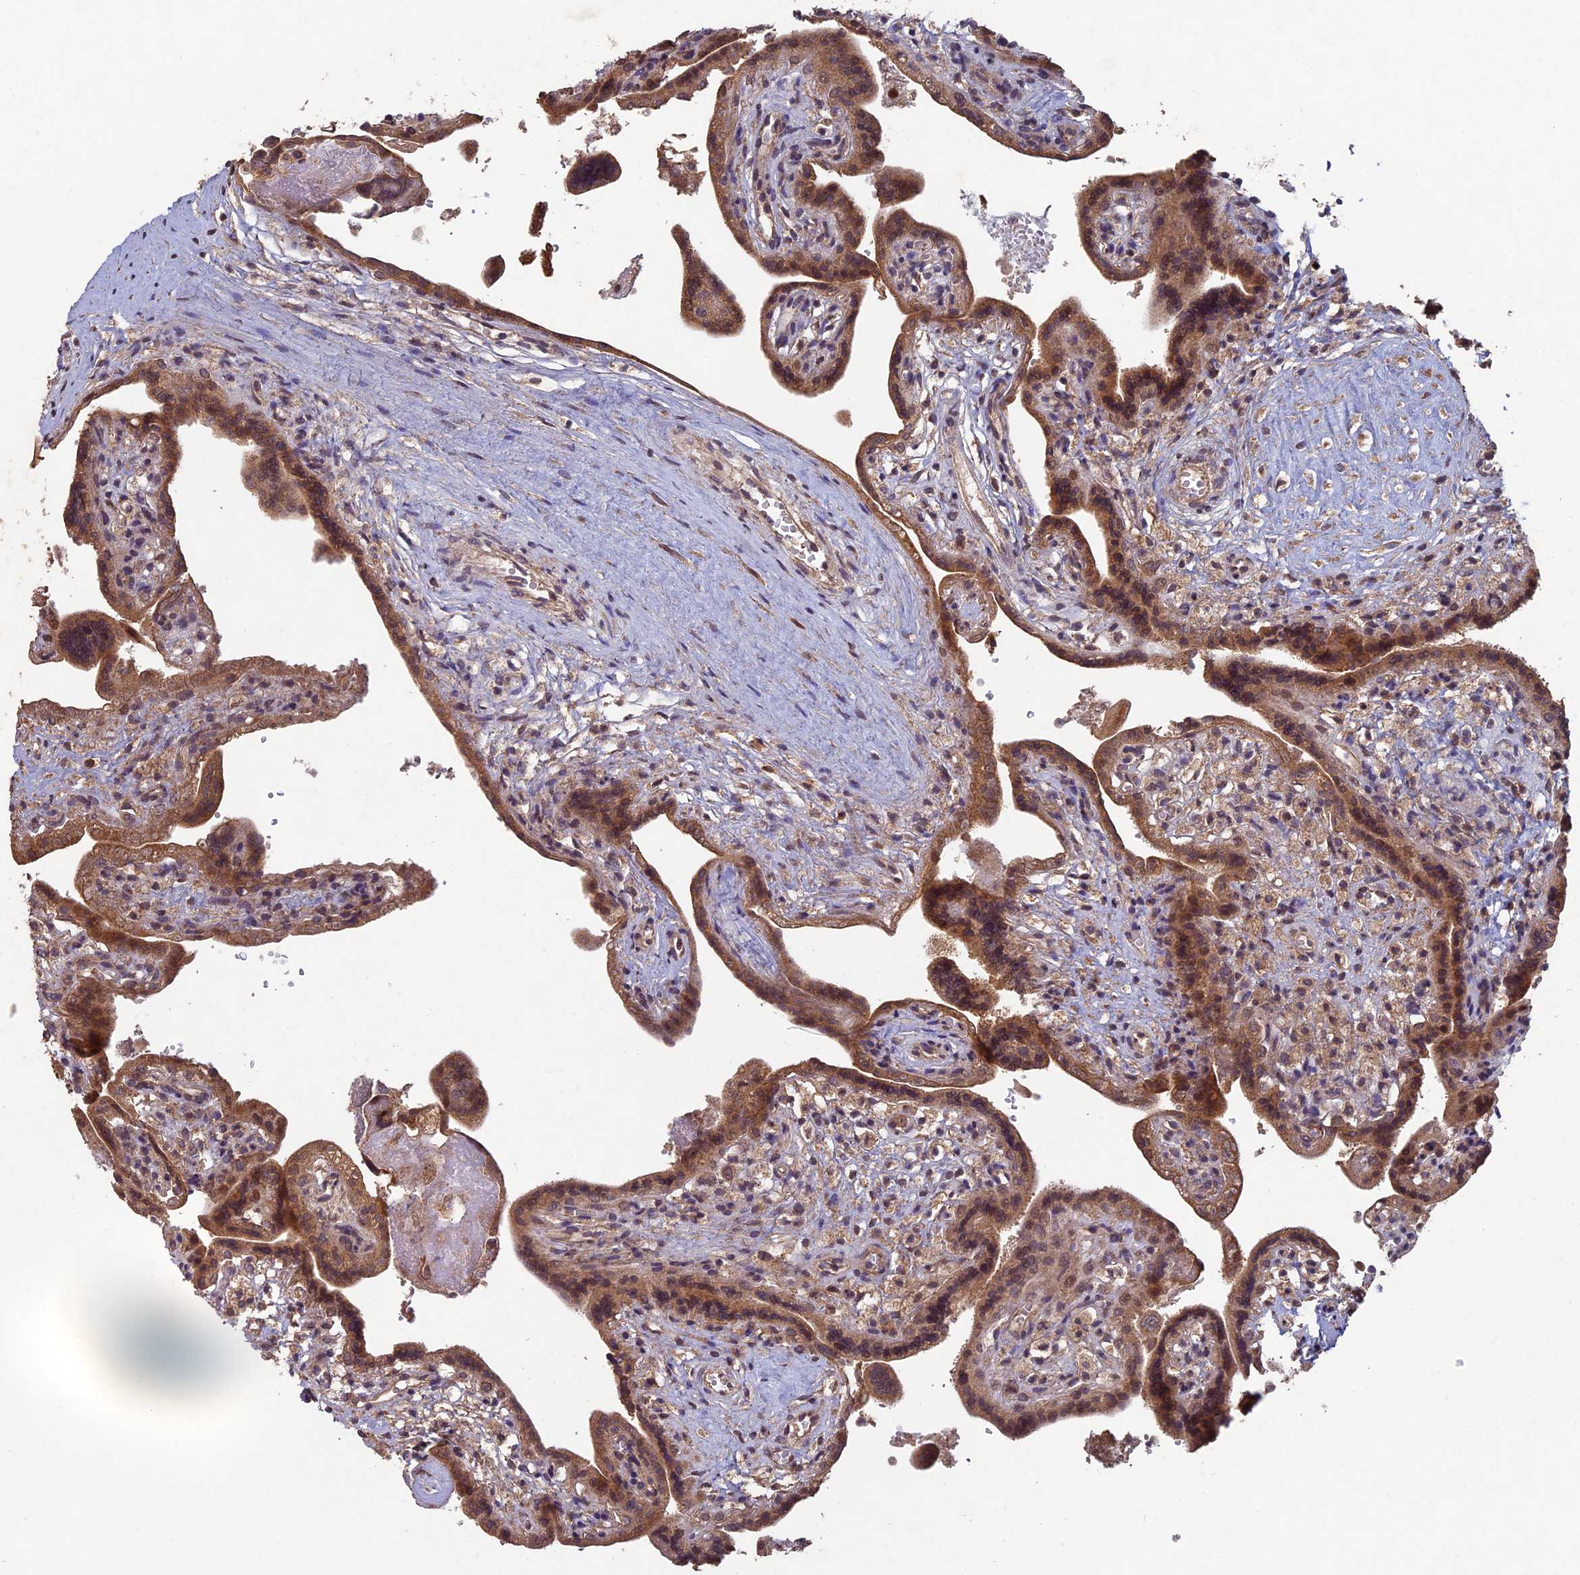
{"staining": {"intensity": "moderate", "quantity": ">75%", "location": "cytoplasmic/membranous"}, "tissue": "placenta", "cell_type": "Trophoblastic cells", "image_type": "normal", "snomed": [{"axis": "morphology", "description": "Normal tissue, NOS"}, {"axis": "topography", "description": "Placenta"}], "caption": "A medium amount of moderate cytoplasmic/membranous expression is seen in about >75% of trophoblastic cells in unremarkable placenta.", "gene": "RCCD1", "patient": {"sex": "female", "age": 37}}